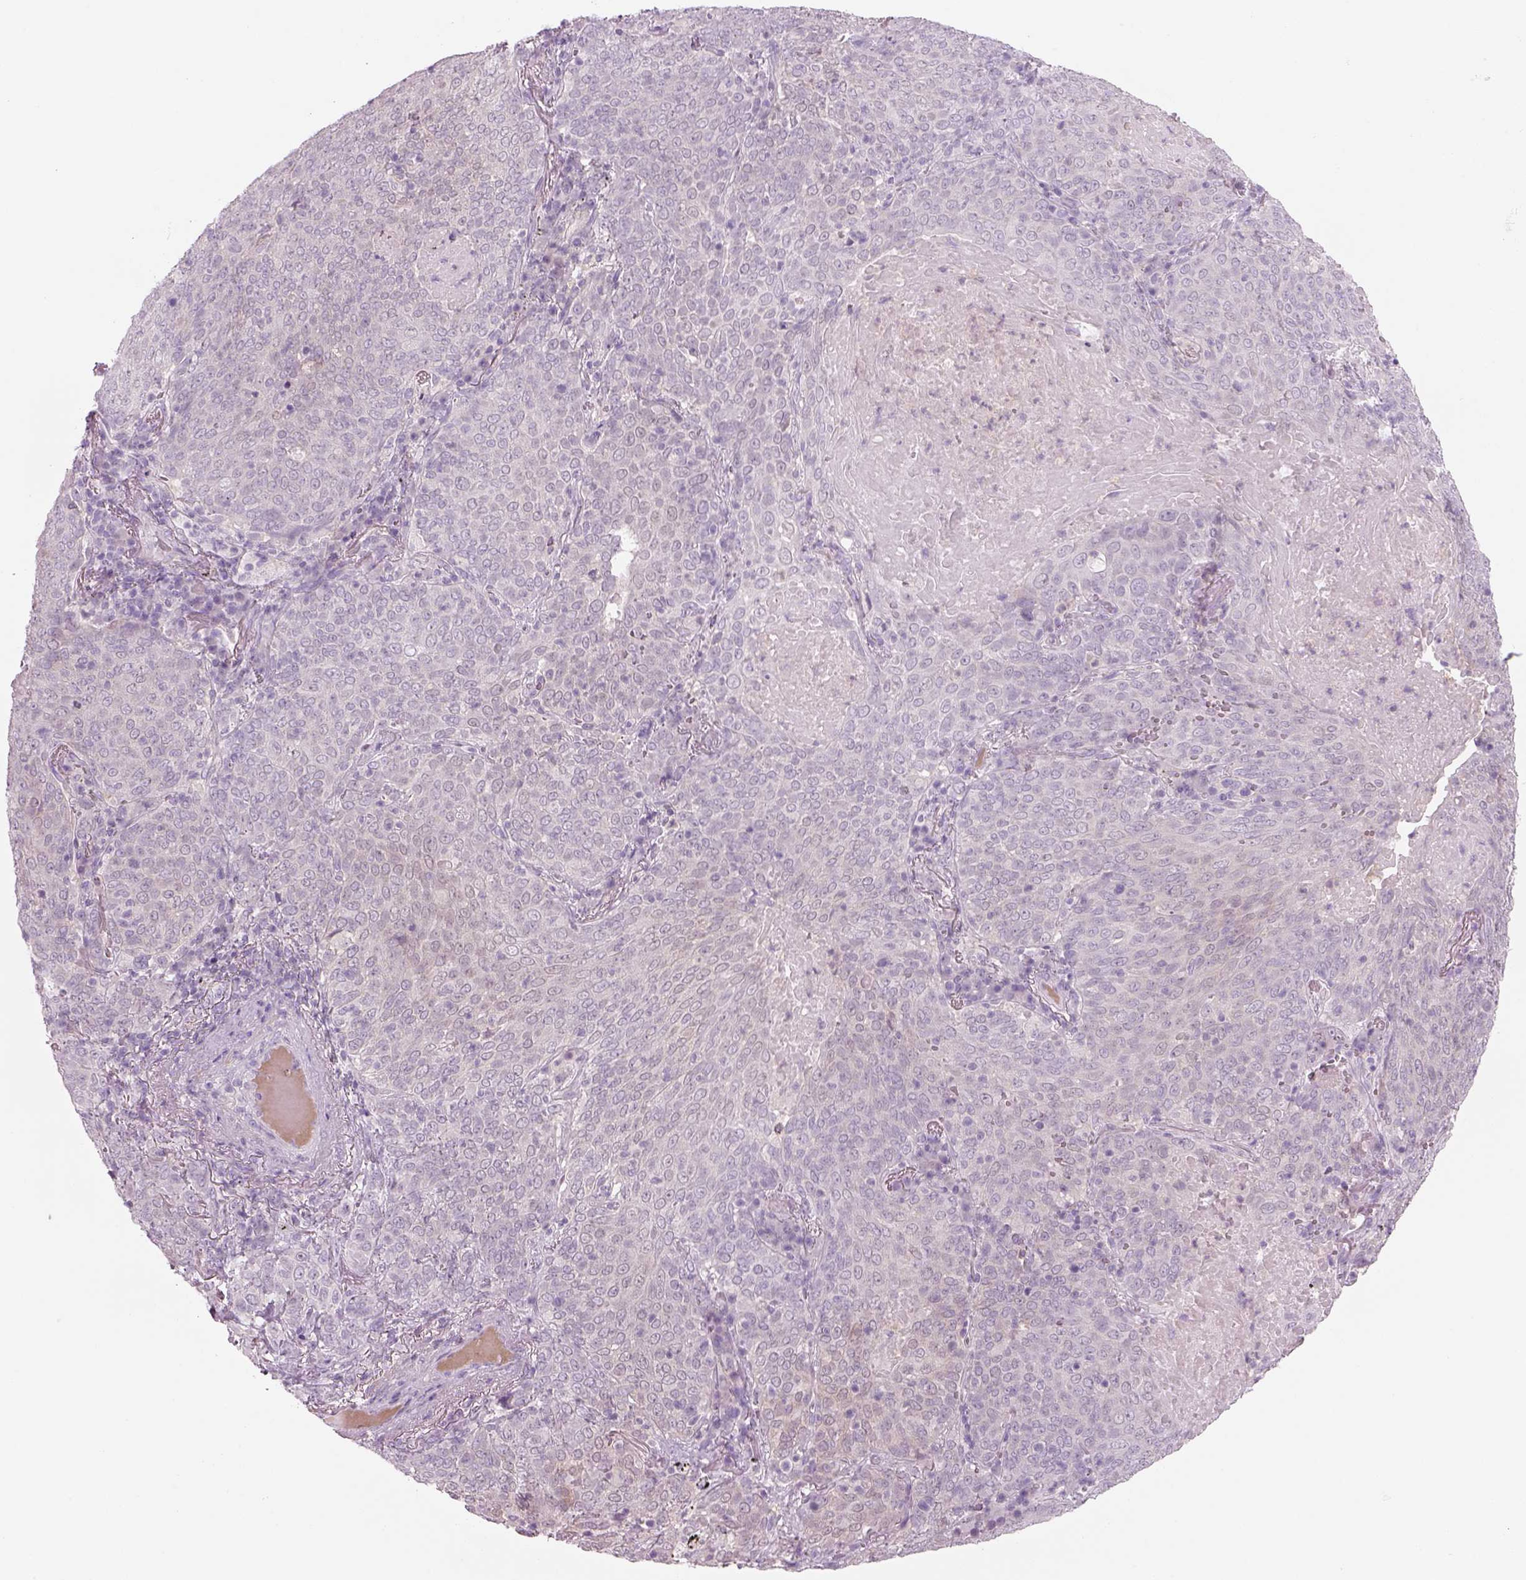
{"staining": {"intensity": "negative", "quantity": "none", "location": "none"}, "tissue": "lung cancer", "cell_type": "Tumor cells", "image_type": "cancer", "snomed": [{"axis": "morphology", "description": "Squamous cell carcinoma, NOS"}, {"axis": "topography", "description": "Lung"}], "caption": "This is an immunohistochemistry (IHC) image of human lung cancer. There is no staining in tumor cells.", "gene": "MDH1B", "patient": {"sex": "male", "age": 82}}